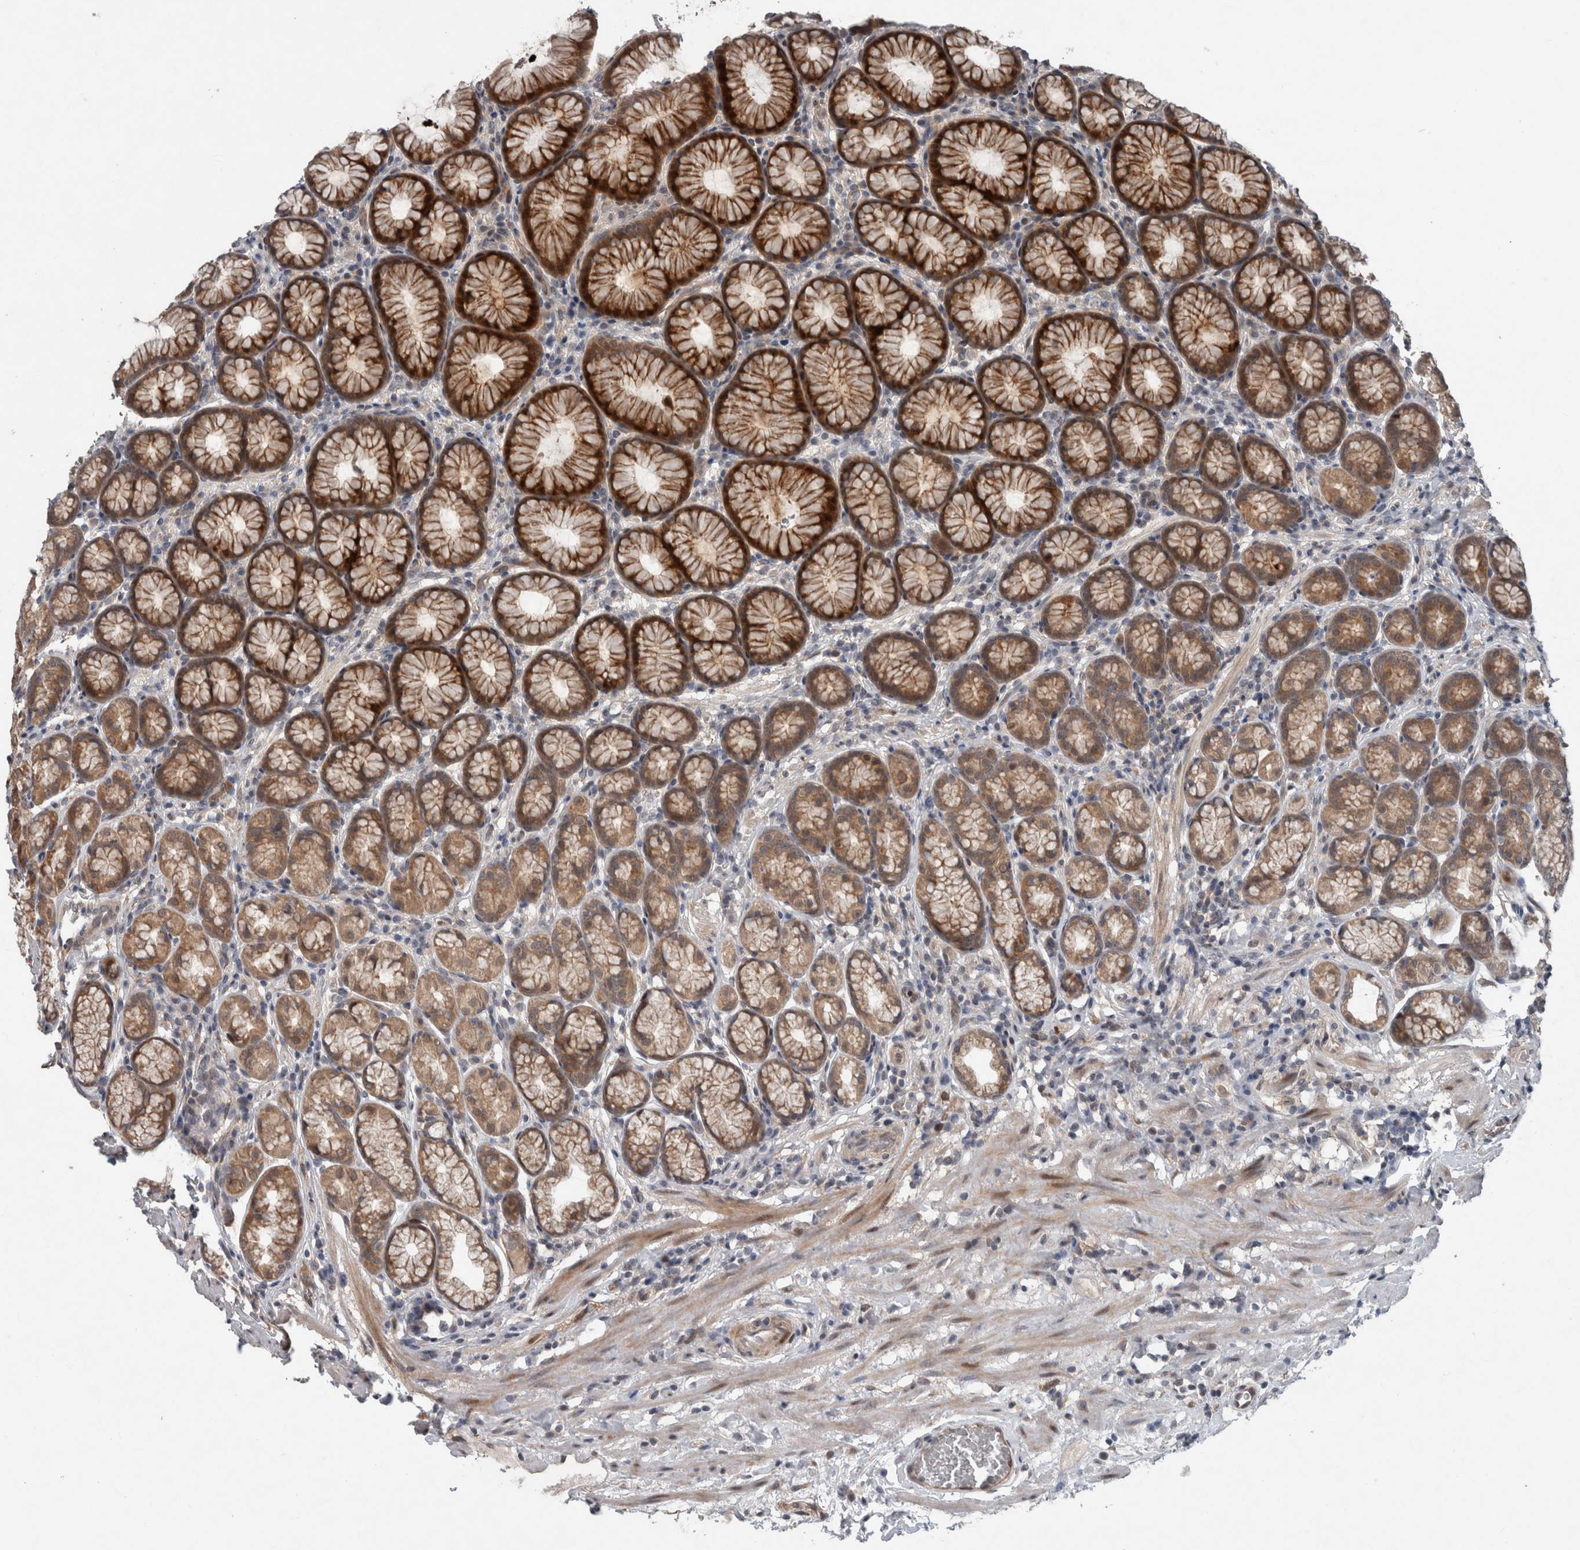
{"staining": {"intensity": "moderate", "quantity": ">75%", "location": "cytoplasmic/membranous"}, "tissue": "stomach", "cell_type": "Glandular cells", "image_type": "normal", "snomed": [{"axis": "morphology", "description": "Normal tissue, NOS"}, {"axis": "topography", "description": "Stomach"}], "caption": "Immunohistochemical staining of unremarkable stomach displays >75% levels of moderate cytoplasmic/membranous protein positivity in about >75% of glandular cells.", "gene": "GIMAP6", "patient": {"sex": "male", "age": 42}}